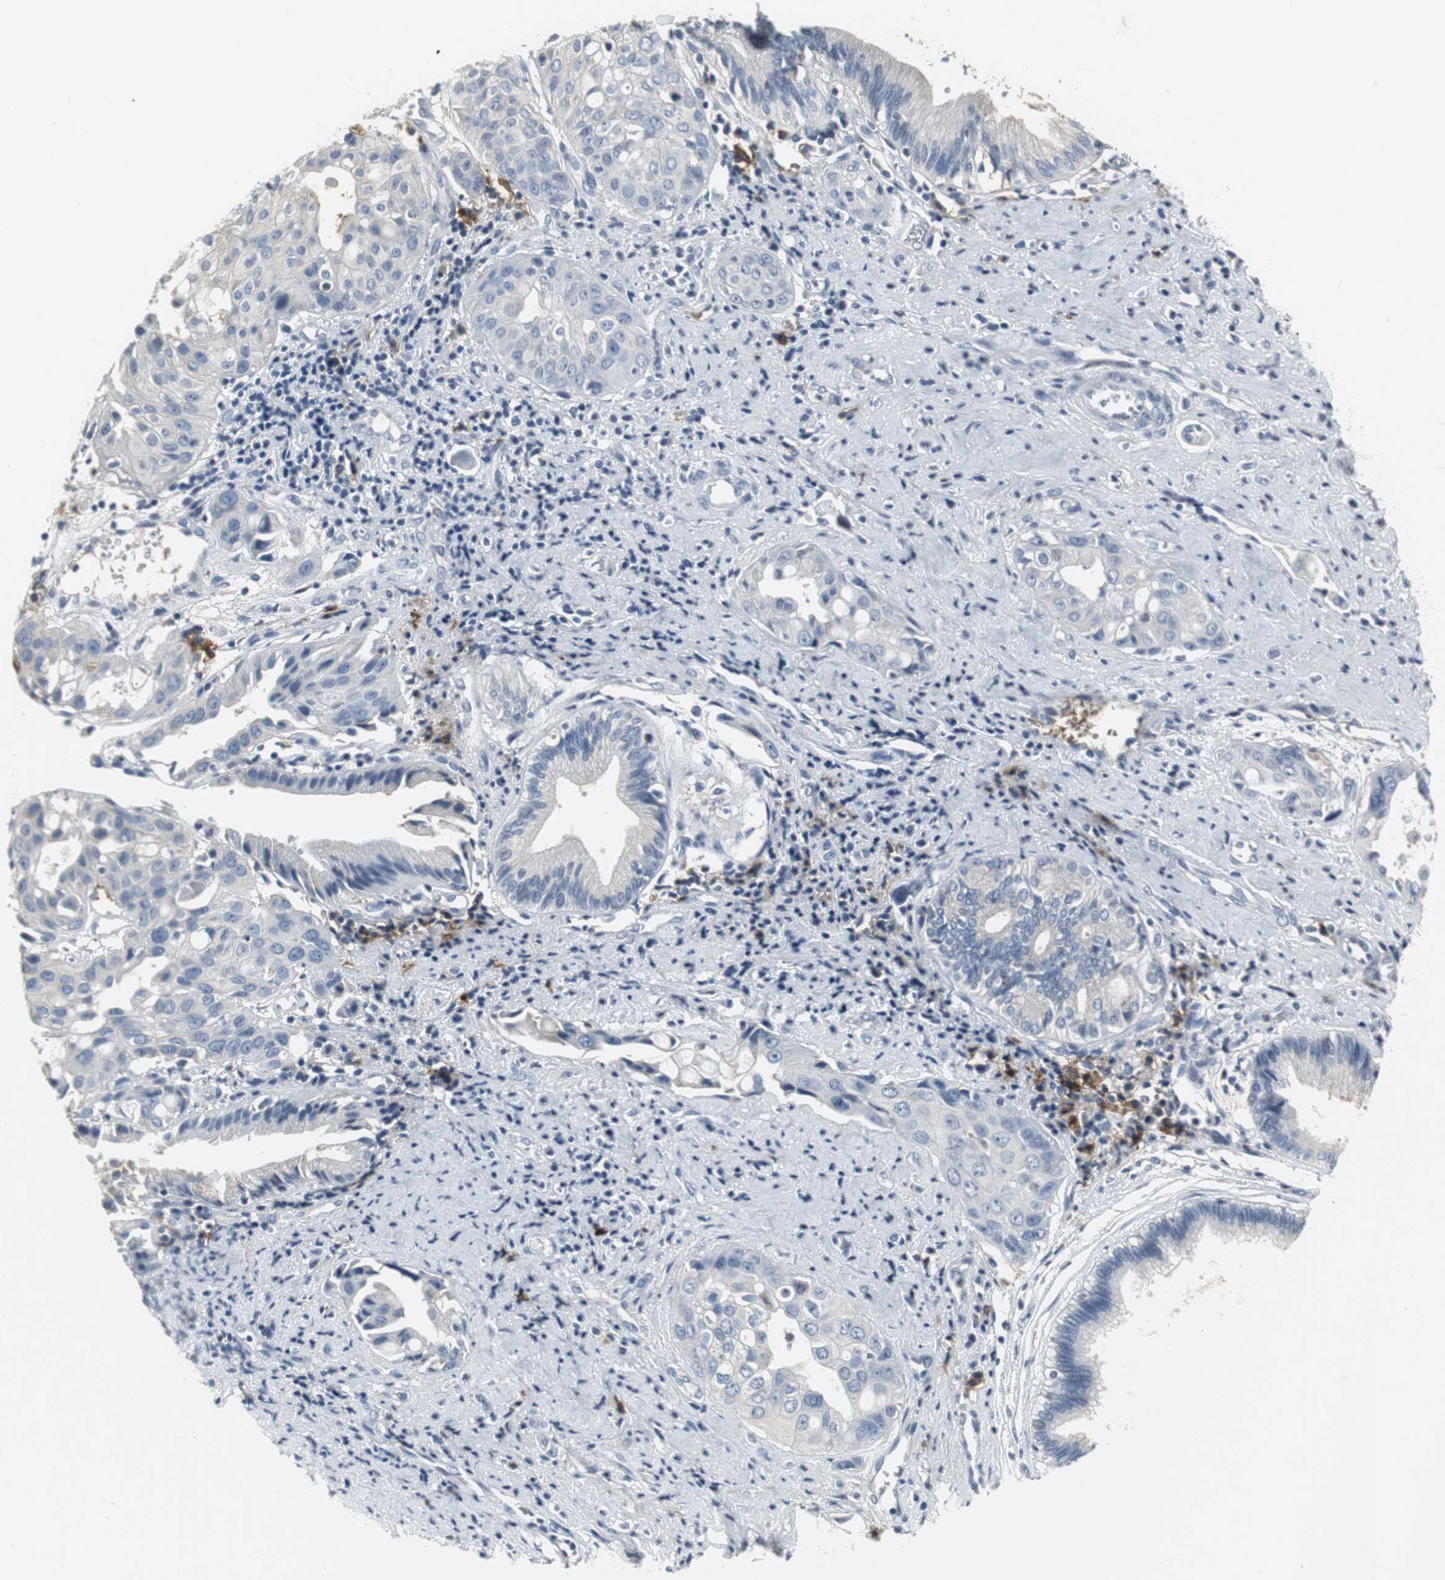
{"staining": {"intensity": "negative", "quantity": "none", "location": "none"}, "tissue": "pancreatic cancer", "cell_type": "Tumor cells", "image_type": "cancer", "snomed": [{"axis": "morphology", "description": "Adenocarcinoma, NOS"}, {"axis": "topography", "description": "Pancreas"}], "caption": "DAB (3,3'-diaminobenzidine) immunohistochemical staining of human pancreatic cancer (adenocarcinoma) displays no significant staining in tumor cells.", "gene": "SLC2A5", "patient": {"sex": "female", "age": 60}}